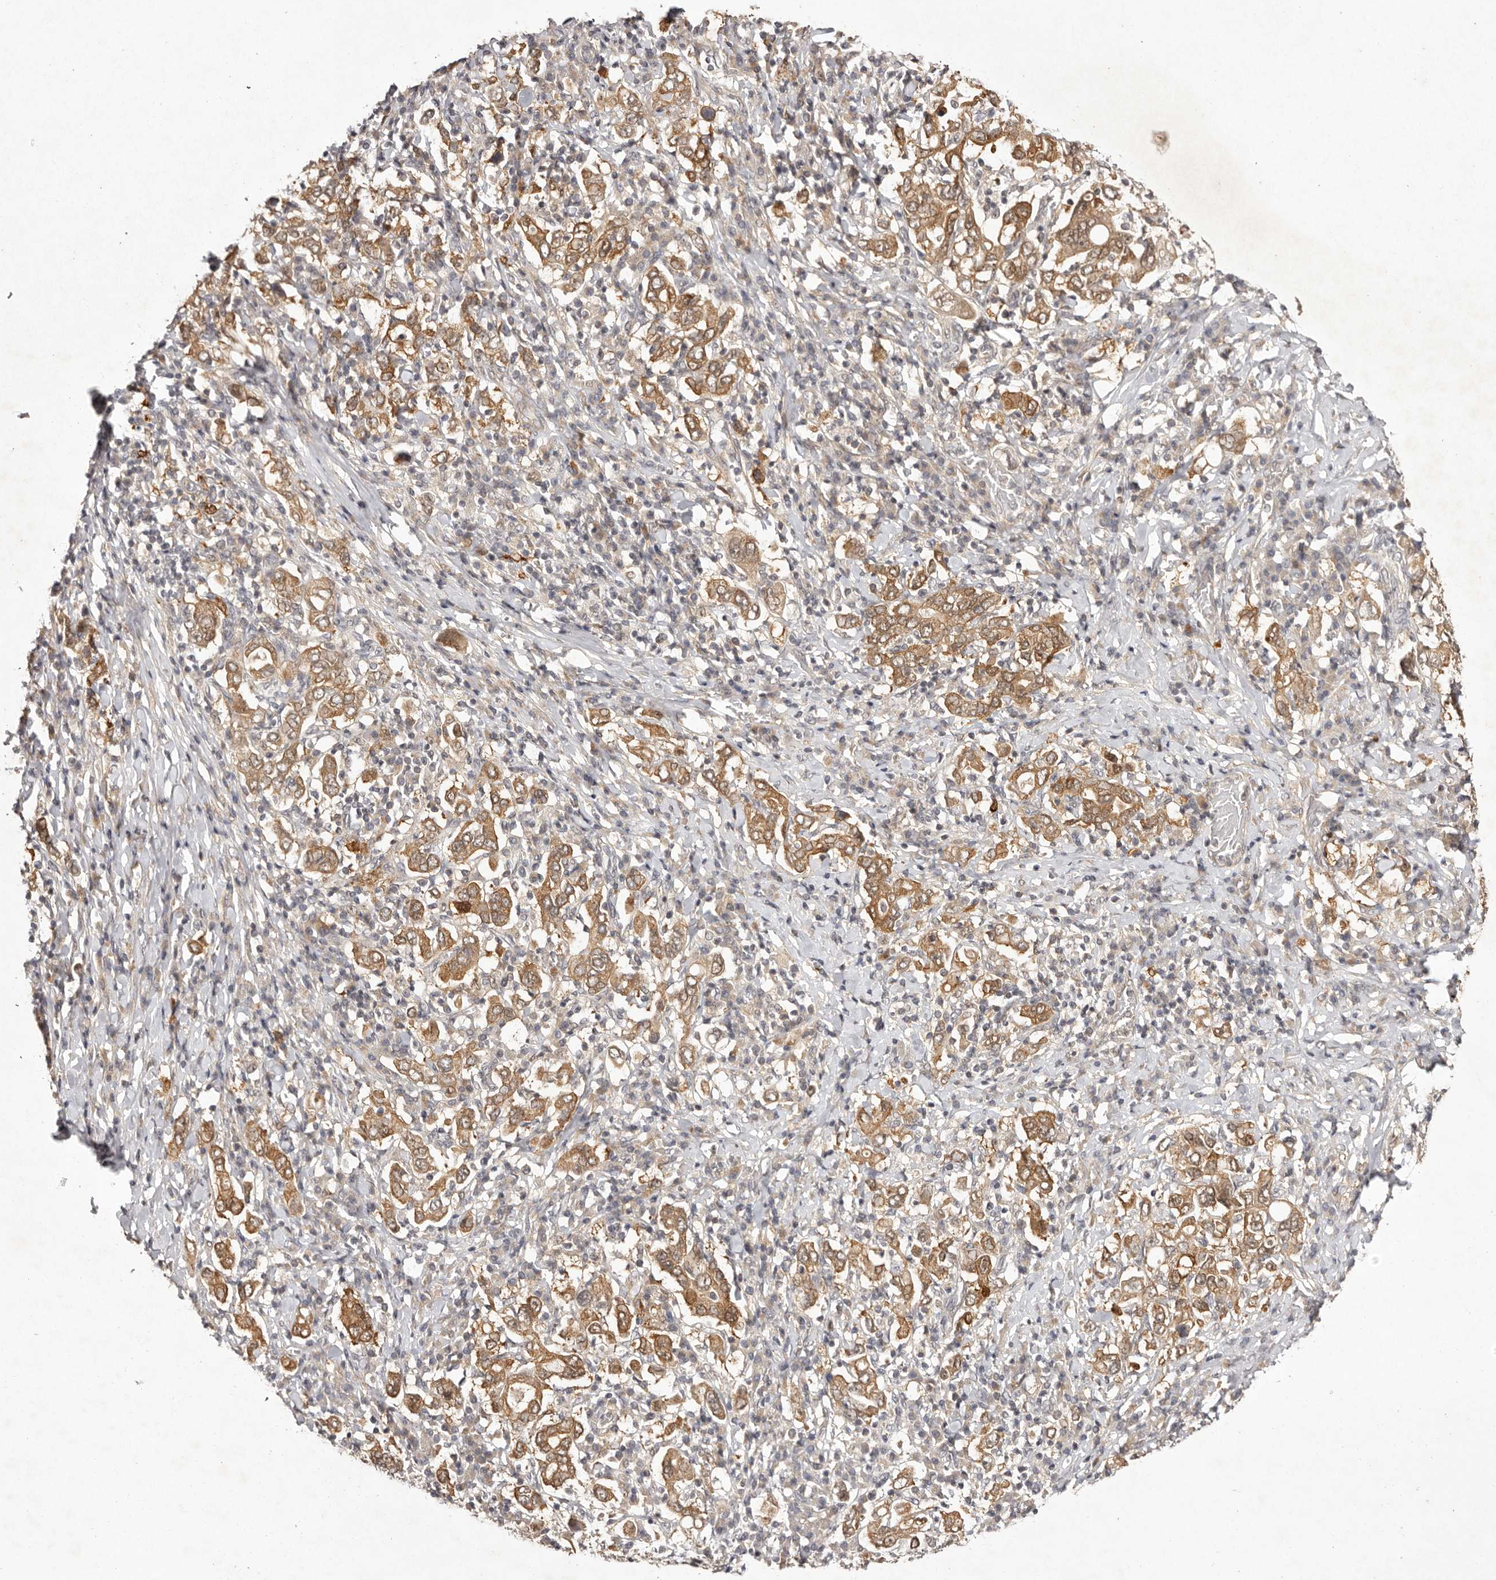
{"staining": {"intensity": "moderate", "quantity": ">75%", "location": "cytoplasmic/membranous"}, "tissue": "stomach cancer", "cell_type": "Tumor cells", "image_type": "cancer", "snomed": [{"axis": "morphology", "description": "Adenocarcinoma, NOS"}, {"axis": "topography", "description": "Stomach, upper"}], "caption": "Protein staining of adenocarcinoma (stomach) tissue demonstrates moderate cytoplasmic/membranous expression in approximately >75% of tumor cells. The staining was performed using DAB to visualize the protein expression in brown, while the nuclei were stained in blue with hematoxylin (Magnification: 20x).", "gene": "BUD31", "patient": {"sex": "male", "age": 62}}